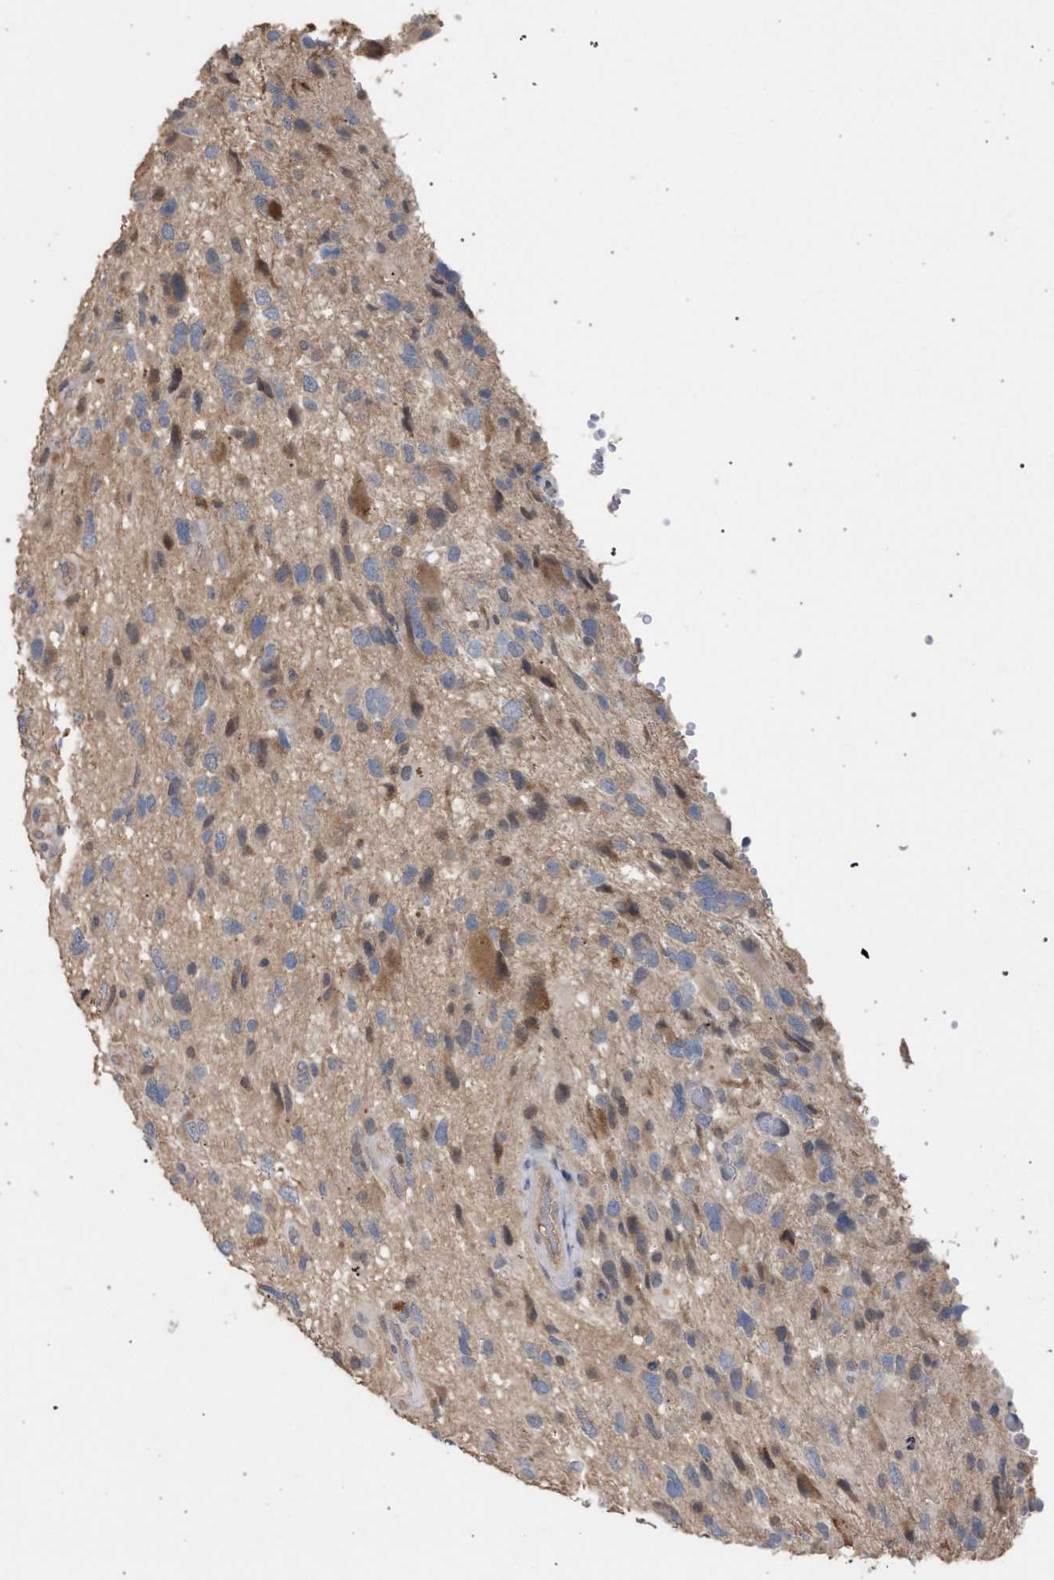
{"staining": {"intensity": "moderate", "quantity": "<25%", "location": "cytoplasmic/membranous"}, "tissue": "glioma", "cell_type": "Tumor cells", "image_type": "cancer", "snomed": [{"axis": "morphology", "description": "Glioma, malignant, High grade"}, {"axis": "topography", "description": "Brain"}], "caption": "Human glioma stained with a brown dye demonstrates moderate cytoplasmic/membranous positive expression in approximately <25% of tumor cells.", "gene": "TECPR1", "patient": {"sex": "male", "age": 33}}